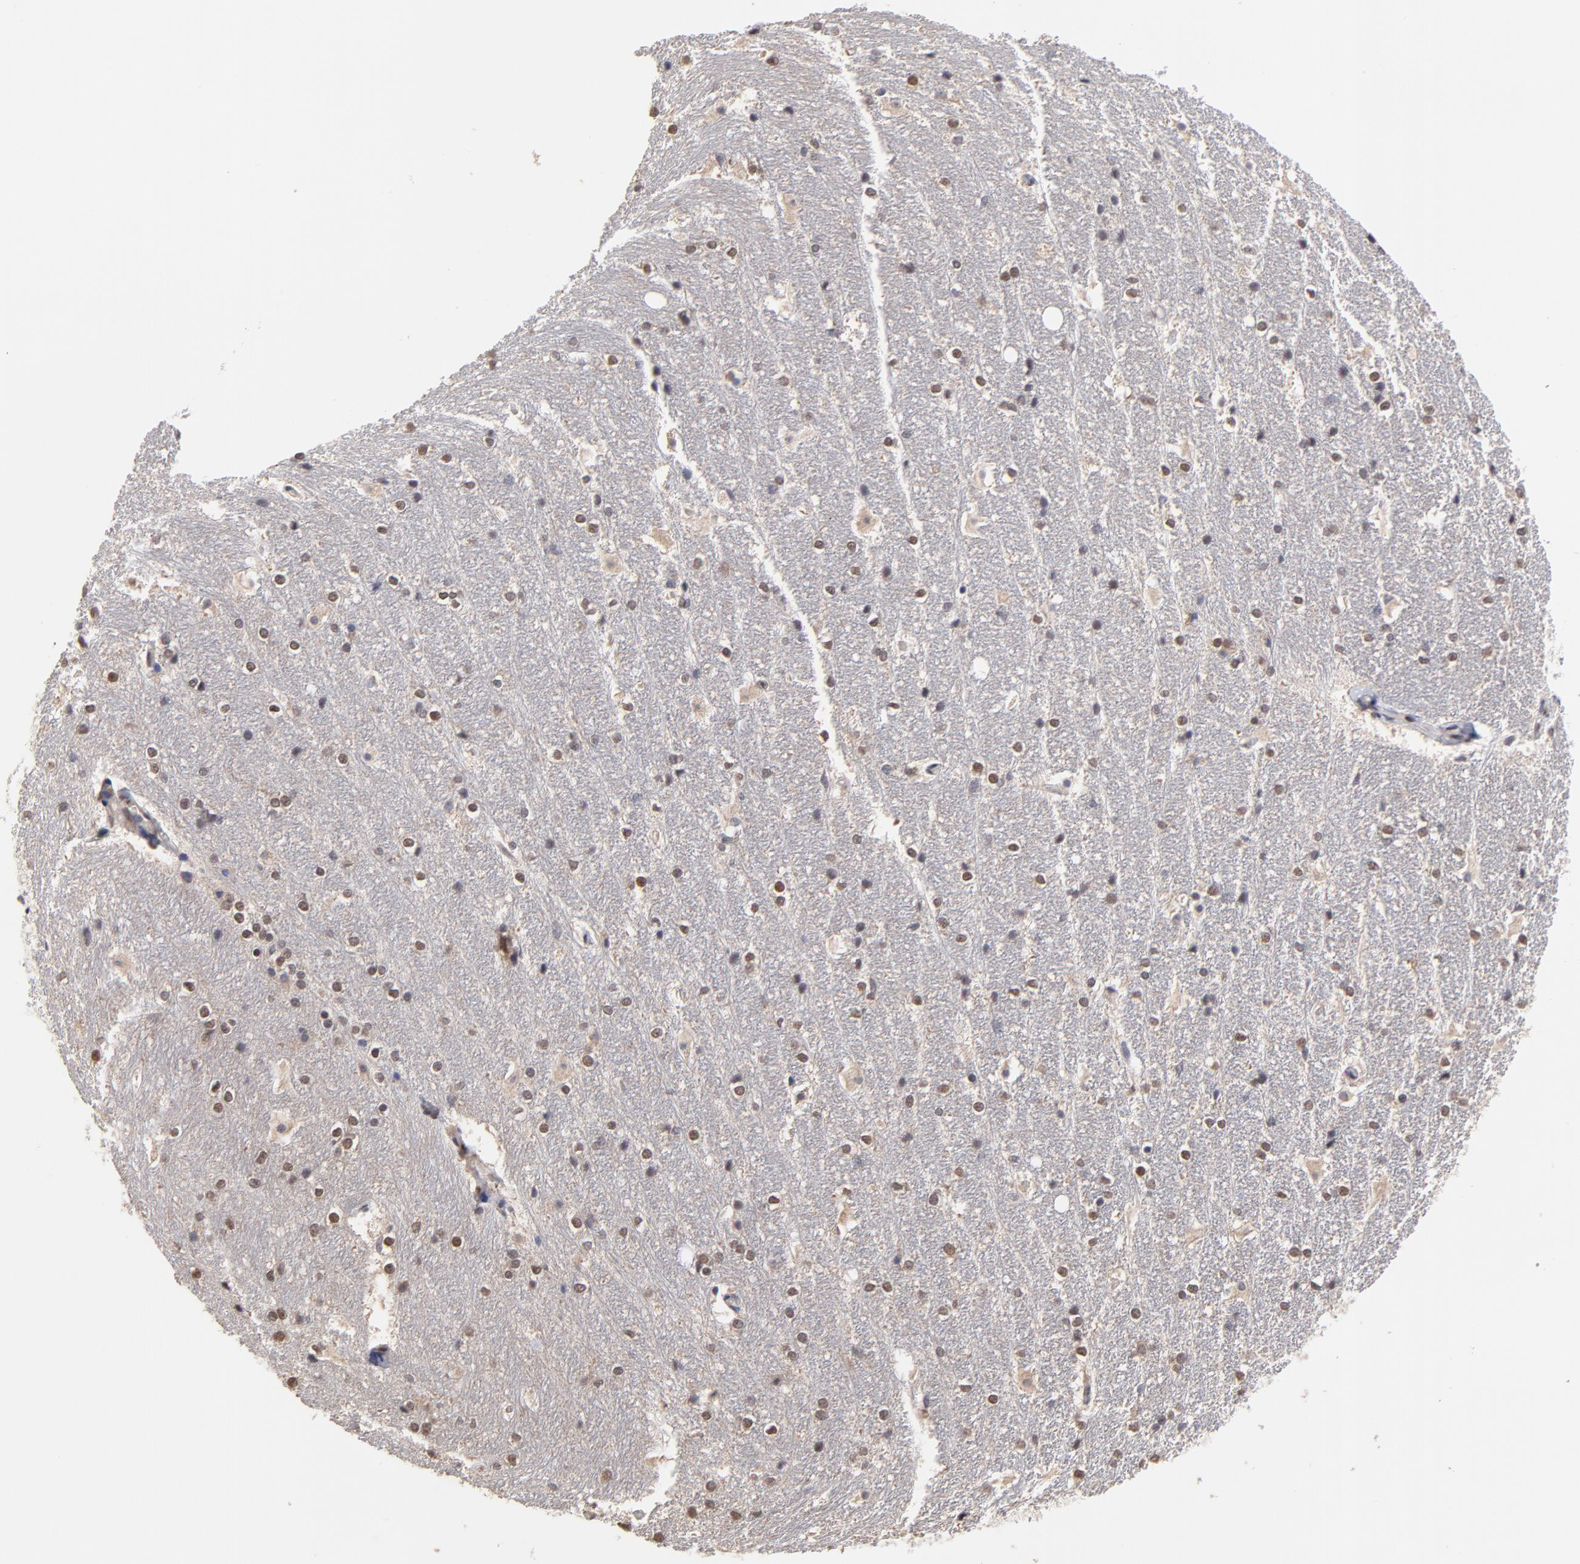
{"staining": {"intensity": "negative", "quantity": "none", "location": "none"}, "tissue": "hippocampus", "cell_type": "Glial cells", "image_type": "normal", "snomed": [{"axis": "morphology", "description": "Normal tissue, NOS"}, {"axis": "topography", "description": "Hippocampus"}], "caption": "There is no significant expression in glial cells of hippocampus. Brightfield microscopy of IHC stained with DAB (3,3'-diaminobenzidine) (brown) and hematoxylin (blue), captured at high magnification.", "gene": "CCT2", "patient": {"sex": "female", "age": 19}}